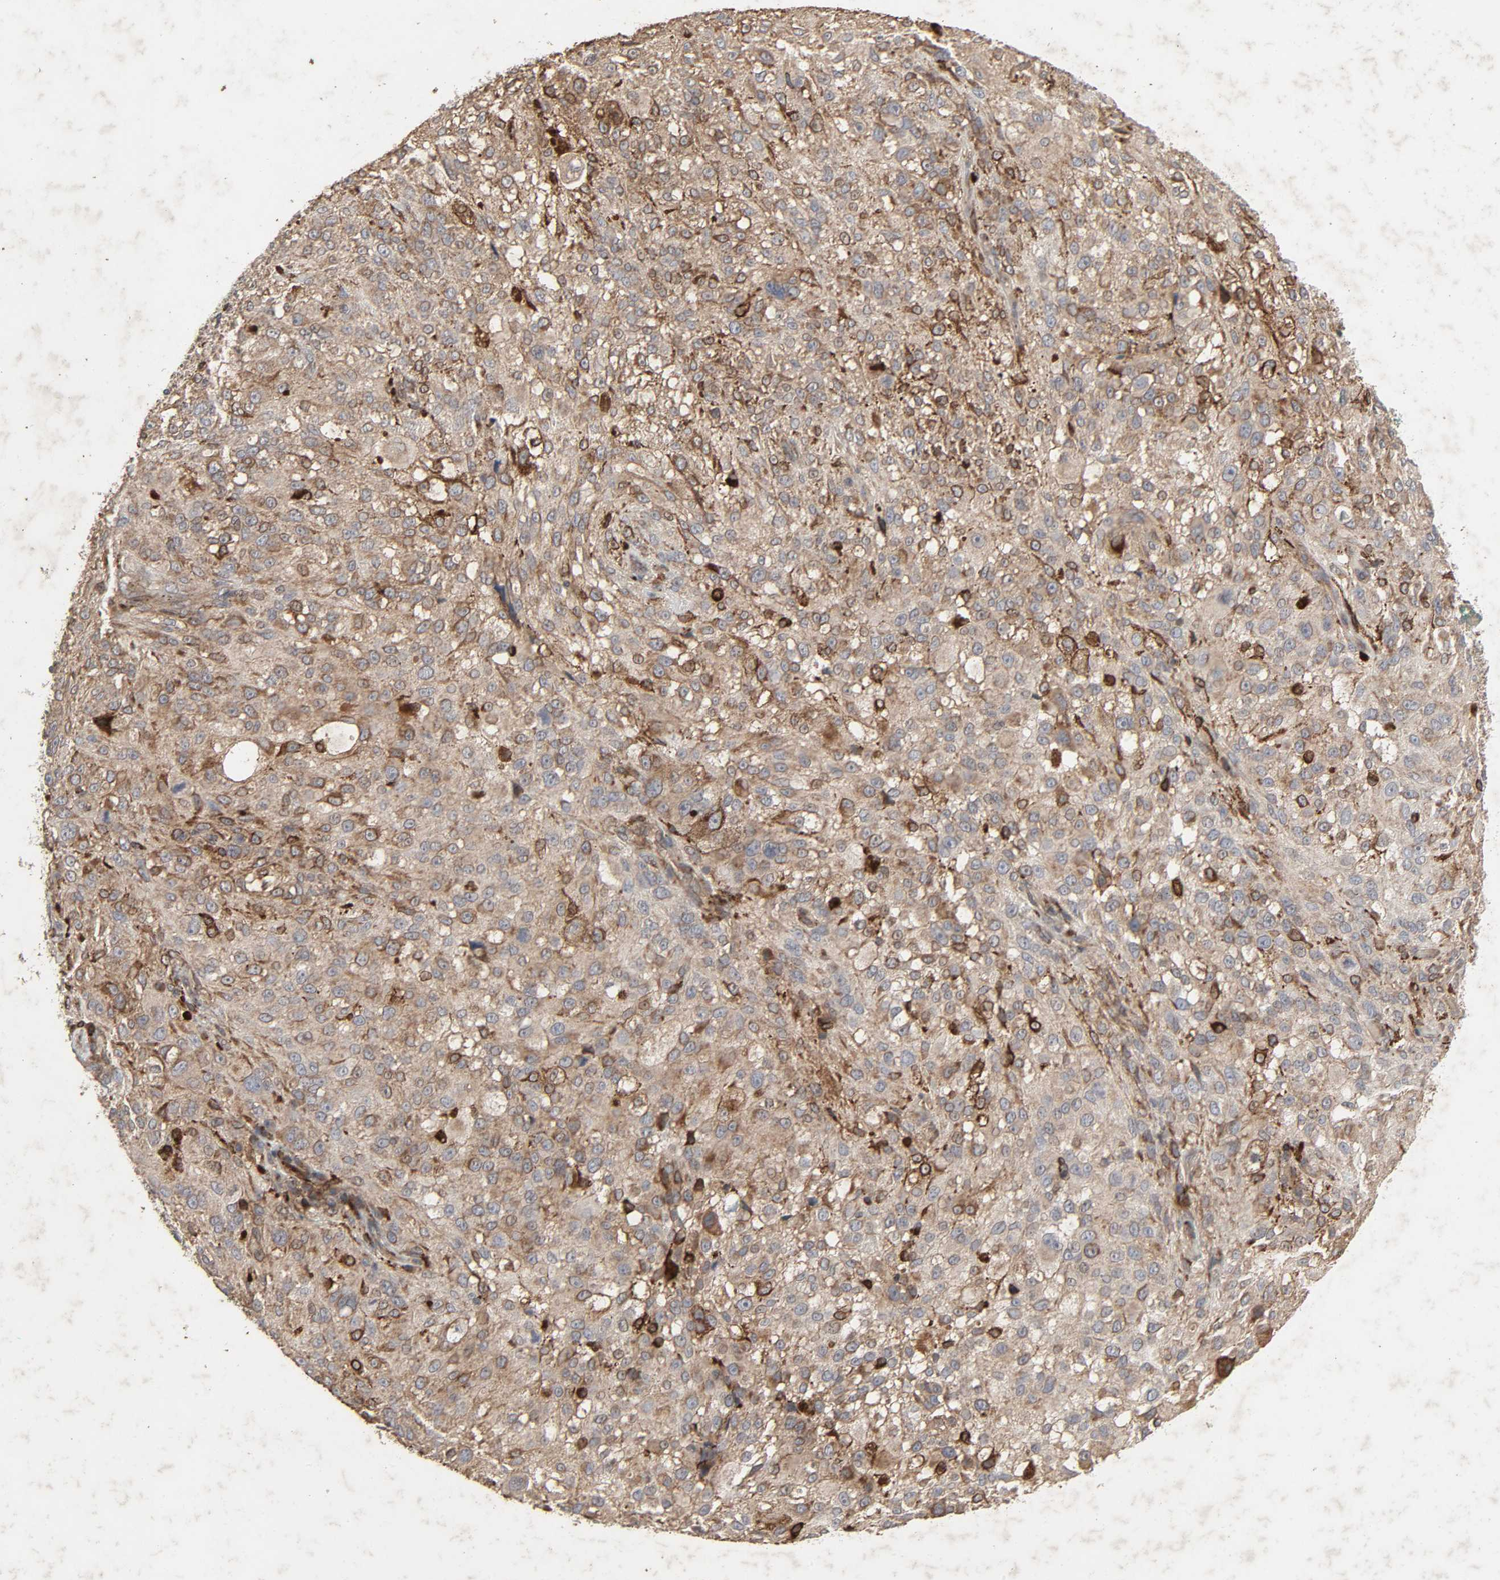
{"staining": {"intensity": "moderate", "quantity": ">75%", "location": "cytoplasmic/membranous"}, "tissue": "melanoma", "cell_type": "Tumor cells", "image_type": "cancer", "snomed": [{"axis": "morphology", "description": "Necrosis, NOS"}, {"axis": "morphology", "description": "Malignant melanoma, NOS"}, {"axis": "topography", "description": "Skin"}], "caption": "Human melanoma stained for a protein (brown) reveals moderate cytoplasmic/membranous positive staining in approximately >75% of tumor cells.", "gene": "ADCY4", "patient": {"sex": "female", "age": 87}}